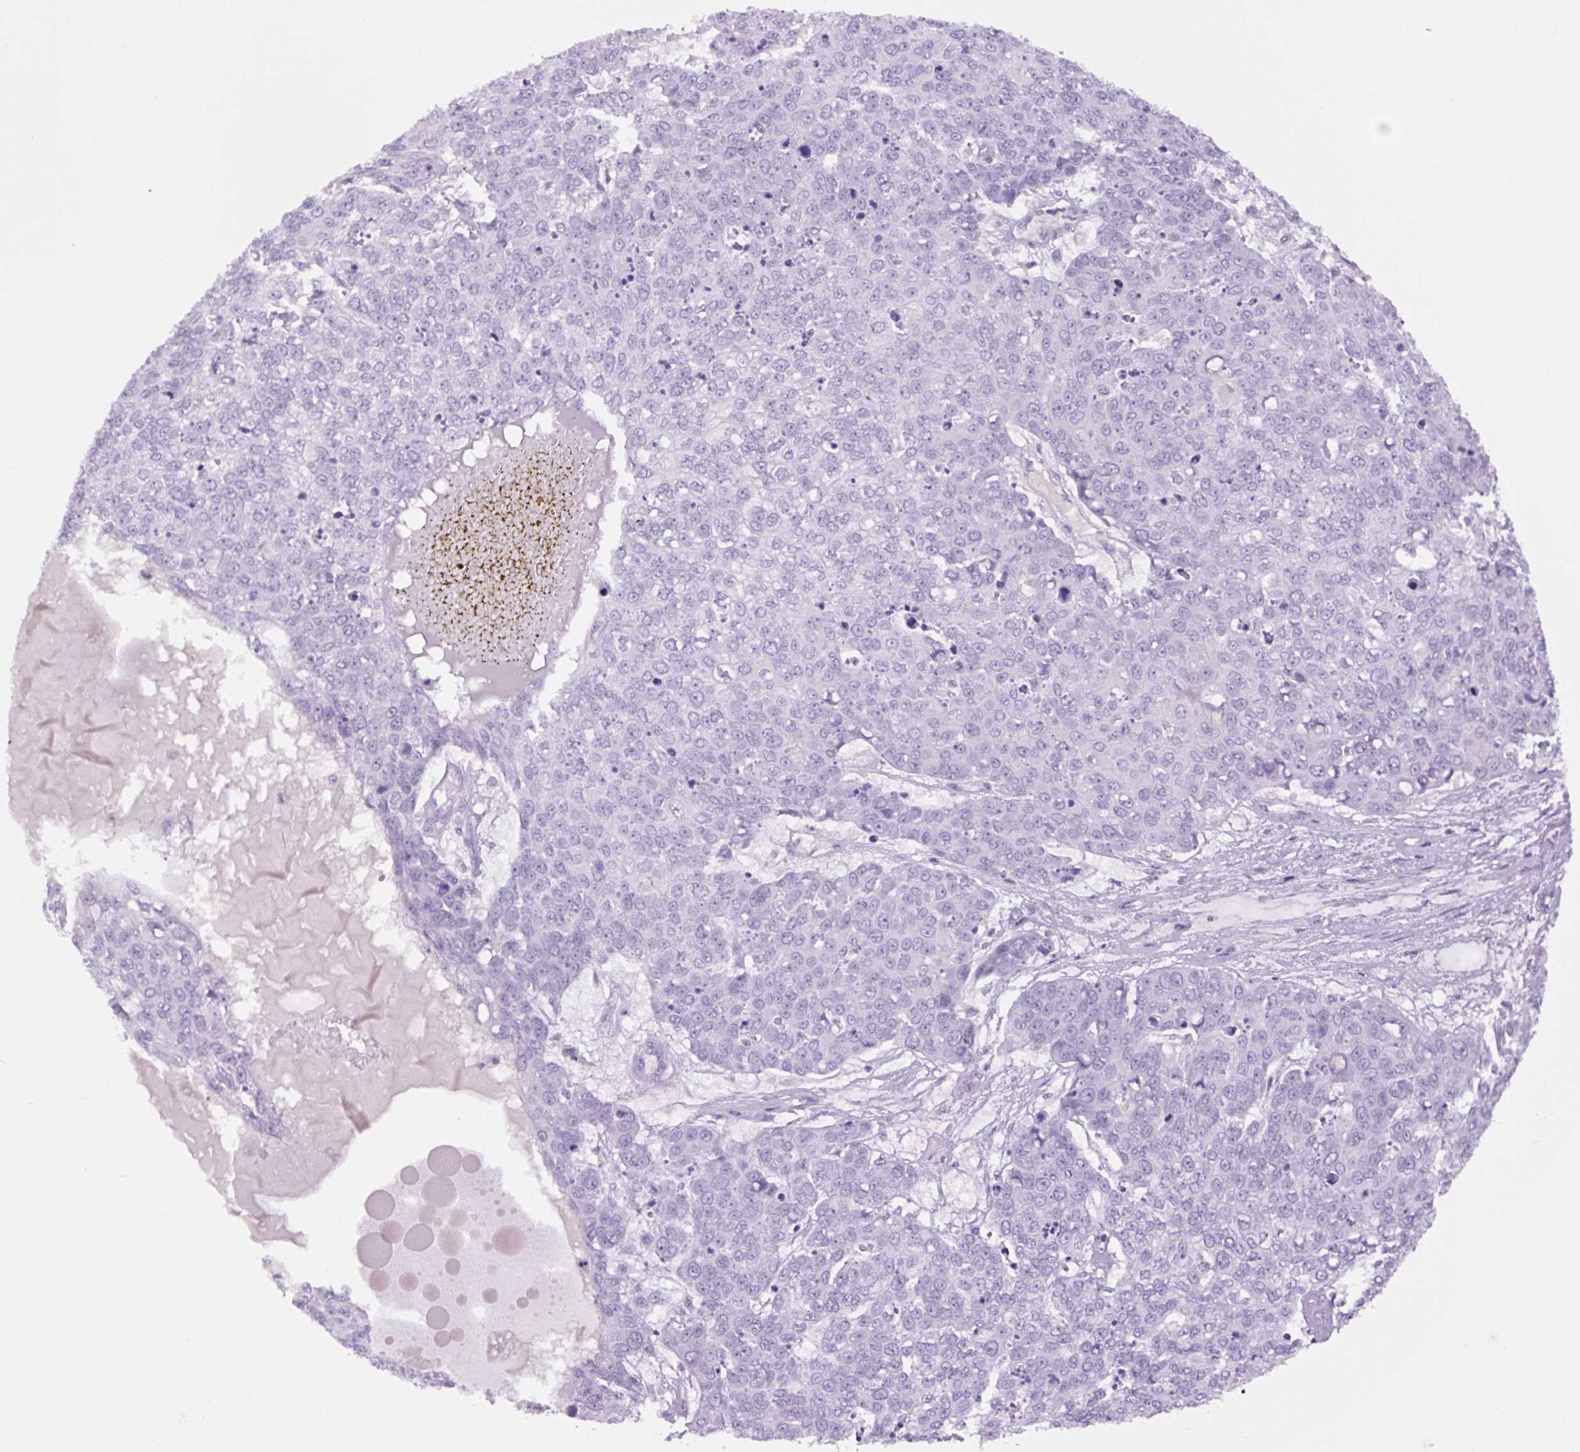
{"staining": {"intensity": "negative", "quantity": "none", "location": "none"}, "tissue": "skin cancer", "cell_type": "Tumor cells", "image_type": "cancer", "snomed": [{"axis": "morphology", "description": "Normal tissue, NOS"}, {"axis": "morphology", "description": "Squamous cell carcinoma, NOS"}, {"axis": "topography", "description": "Skin"}], "caption": "Tumor cells show no significant expression in skin squamous cell carcinoma. (IHC, brightfield microscopy, high magnification).", "gene": "MFSD3", "patient": {"sex": "male", "age": 72}}